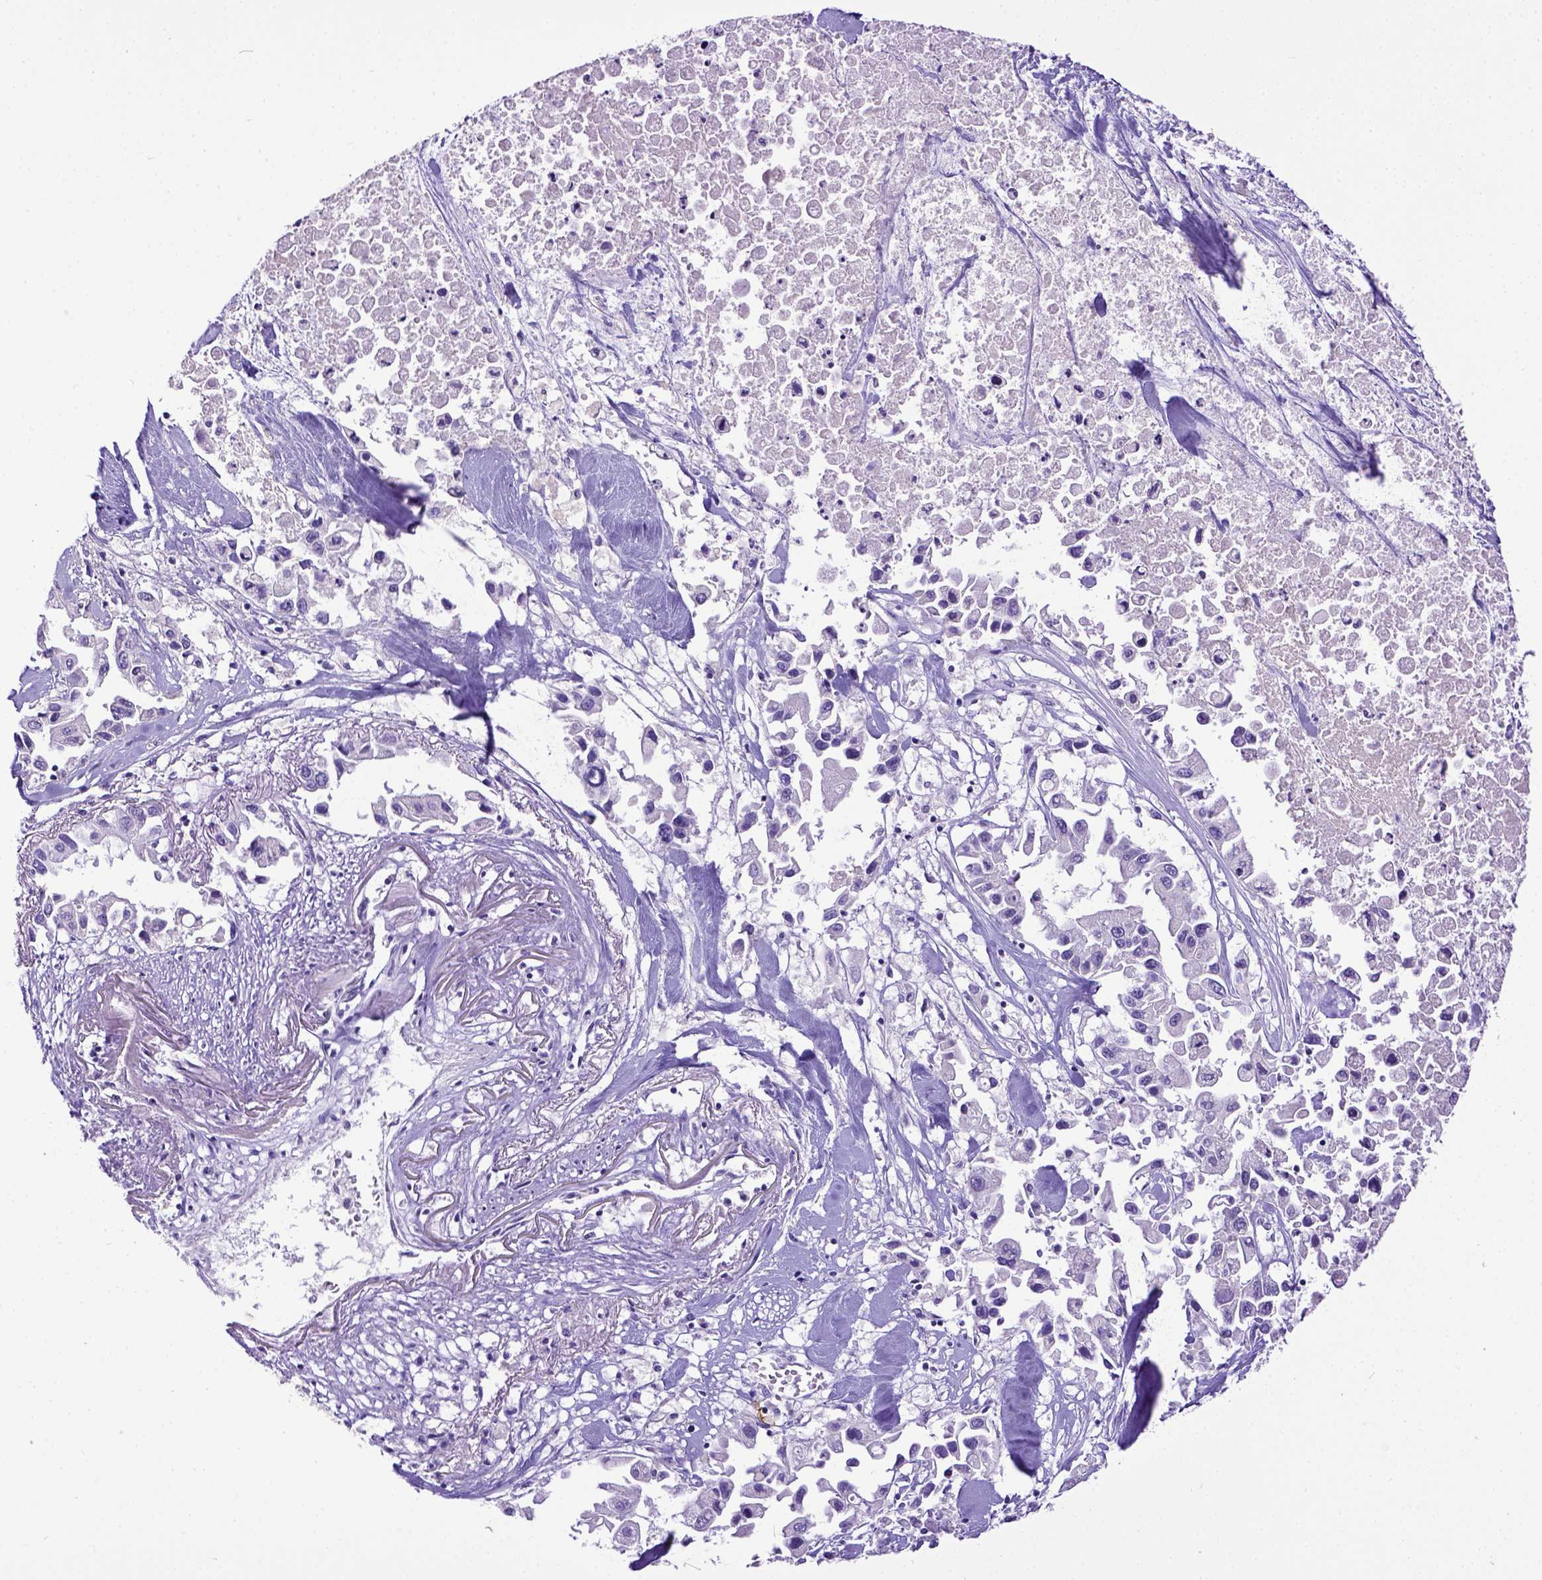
{"staining": {"intensity": "negative", "quantity": "none", "location": "none"}, "tissue": "pancreatic cancer", "cell_type": "Tumor cells", "image_type": "cancer", "snomed": [{"axis": "morphology", "description": "Adenocarcinoma, NOS"}, {"axis": "topography", "description": "Pancreas"}], "caption": "Tumor cells show no significant protein expression in adenocarcinoma (pancreatic).", "gene": "KIT", "patient": {"sex": "female", "age": 83}}